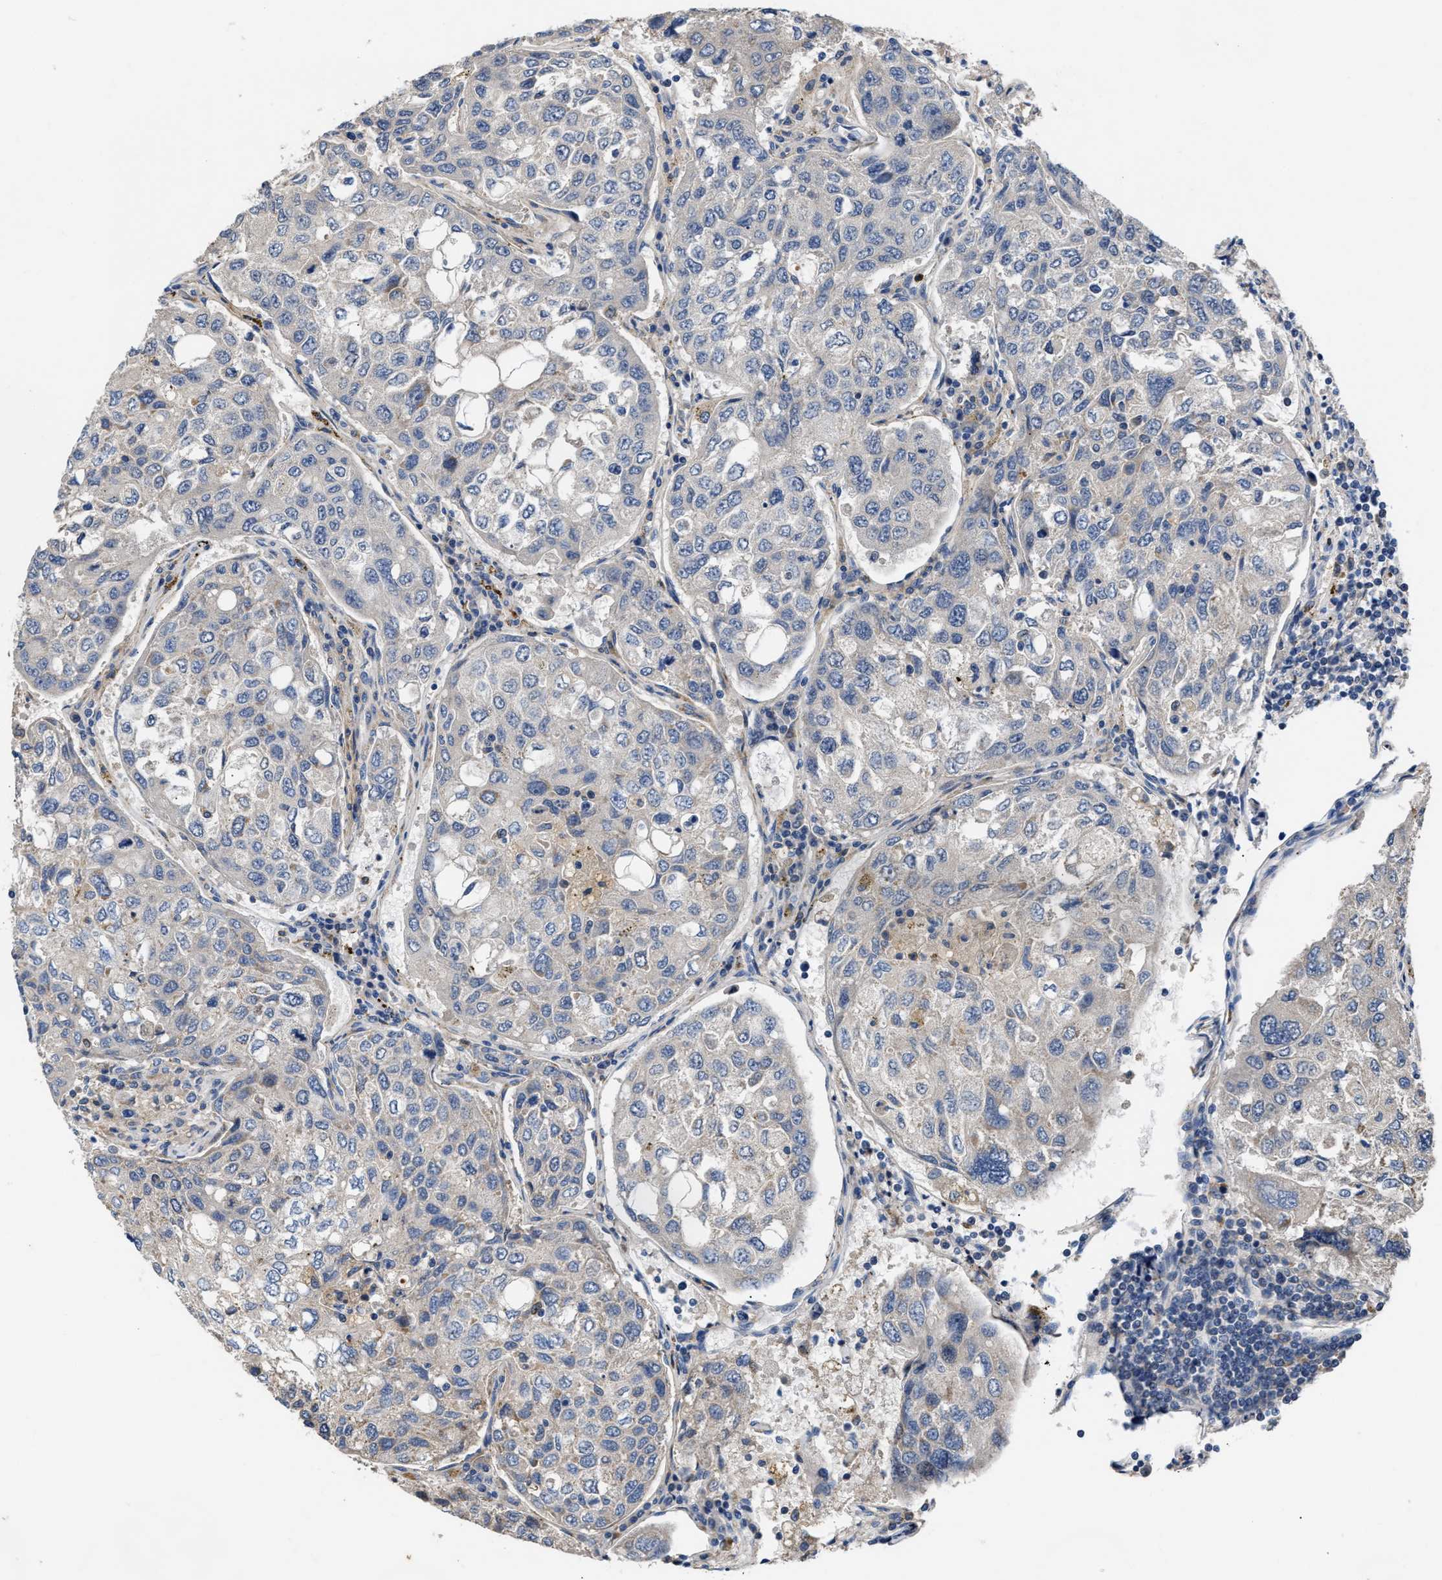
{"staining": {"intensity": "negative", "quantity": "none", "location": "none"}, "tissue": "urothelial cancer", "cell_type": "Tumor cells", "image_type": "cancer", "snomed": [{"axis": "morphology", "description": "Urothelial carcinoma, High grade"}, {"axis": "topography", "description": "Lymph node"}, {"axis": "topography", "description": "Urinary bladder"}], "caption": "Tumor cells show no significant staining in urothelial cancer.", "gene": "CCDC171", "patient": {"sex": "male", "age": 51}}